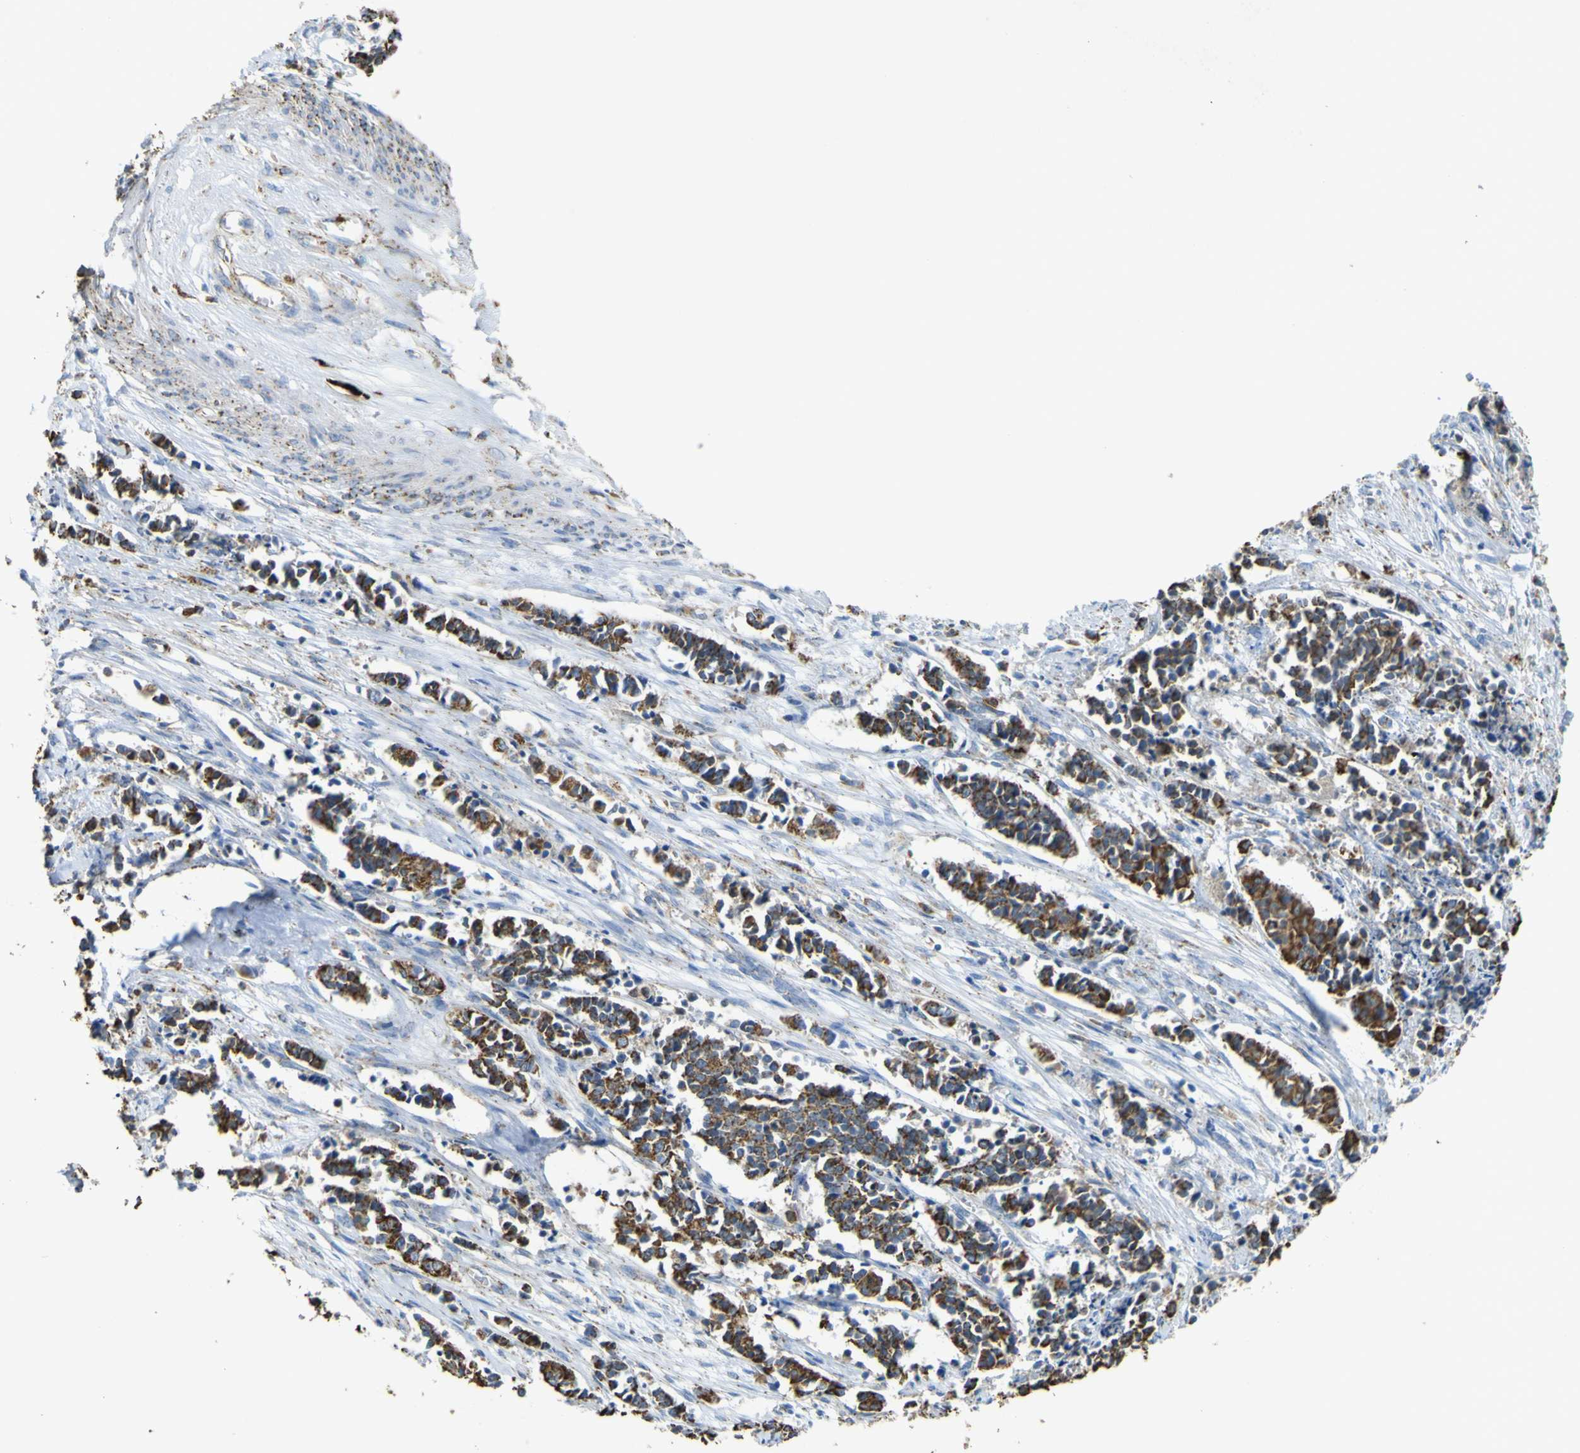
{"staining": {"intensity": "strong", "quantity": ">75%", "location": "cytoplasmic/membranous"}, "tissue": "cervical cancer", "cell_type": "Tumor cells", "image_type": "cancer", "snomed": [{"axis": "morphology", "description": "Normal tissue, NOS"}, {"axis": "morphology", "description": "Squamous cell carcinoma, NOS"}, {"axis": "topography", "description": "Cervix"}], "caption": "Cervical cancer (squamous cell carcinoma) stained with DAB (3,3'-diaminobenzidine) immunohistochemistry displays high levels of strong cytoplasmic/membranous positivity in approximately >75% of tumor cells. (DAB (3,3'-diaminobenzidine) IHC, brown staining for protein, blue staining for nuclei).", "gene": "ACSL3", "patient": {"sex": "female", "age": 35}}